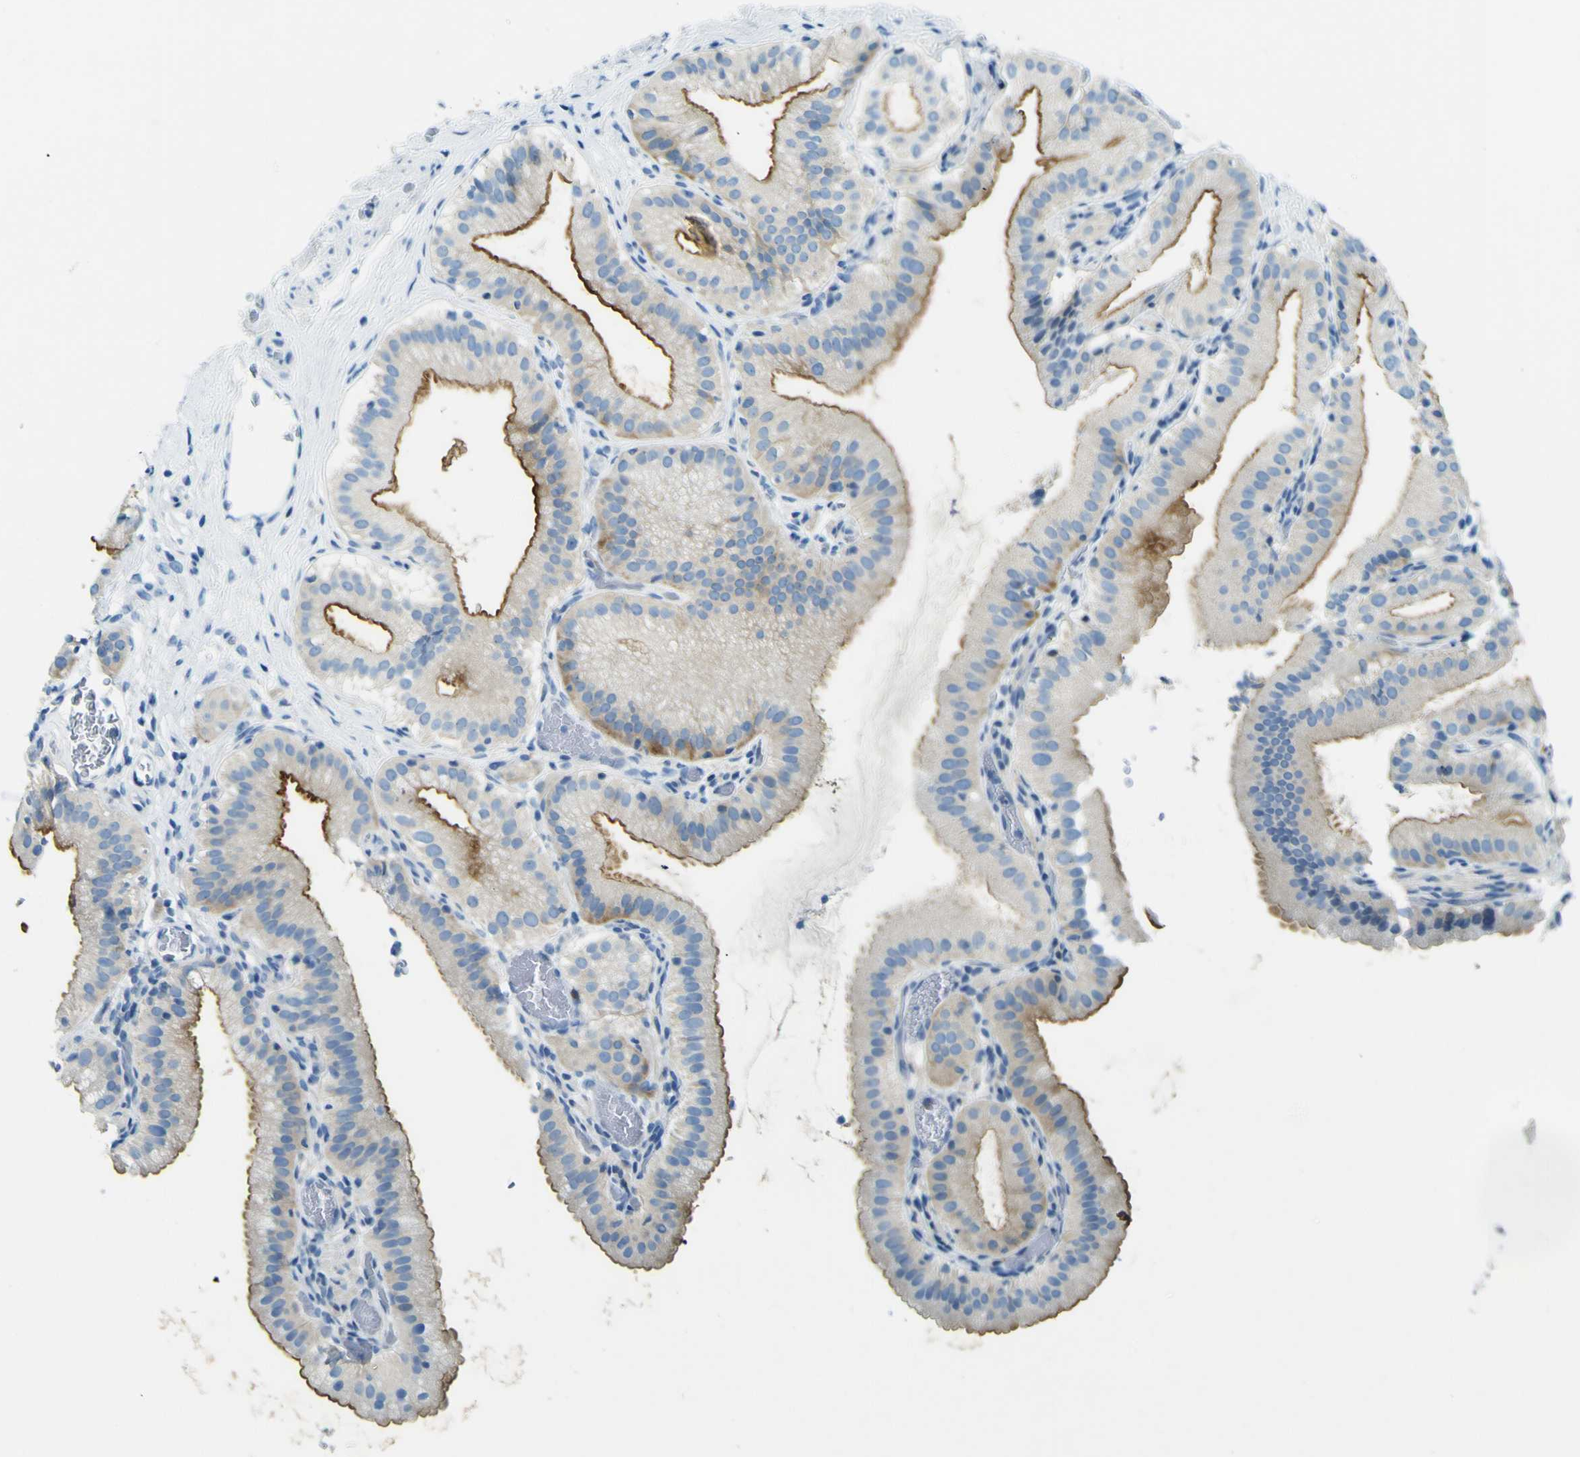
{"staining": {"intensity": "moderate", "quantity": ">75%", "location": "cytoplasmic/membranous"}, "tissue": "gallbladder", "cell_type": "Glandular cells", "image_type": "normal", "snomed": [{"axis": "morphology", "description": "Normal tissue, NOS"}, {"axis": "topography", "description": "Gallbladder"}], "caption": "Immunohistochemical staining of normal gallbladder demonstrates >75% levels of moderate cytoplasmic/membranous protein positivity in about >75% of glandular cells. Nuclei are stained in blue.", "gene": "SORCS1", "patient": {"sex": "male", "age": 54}}